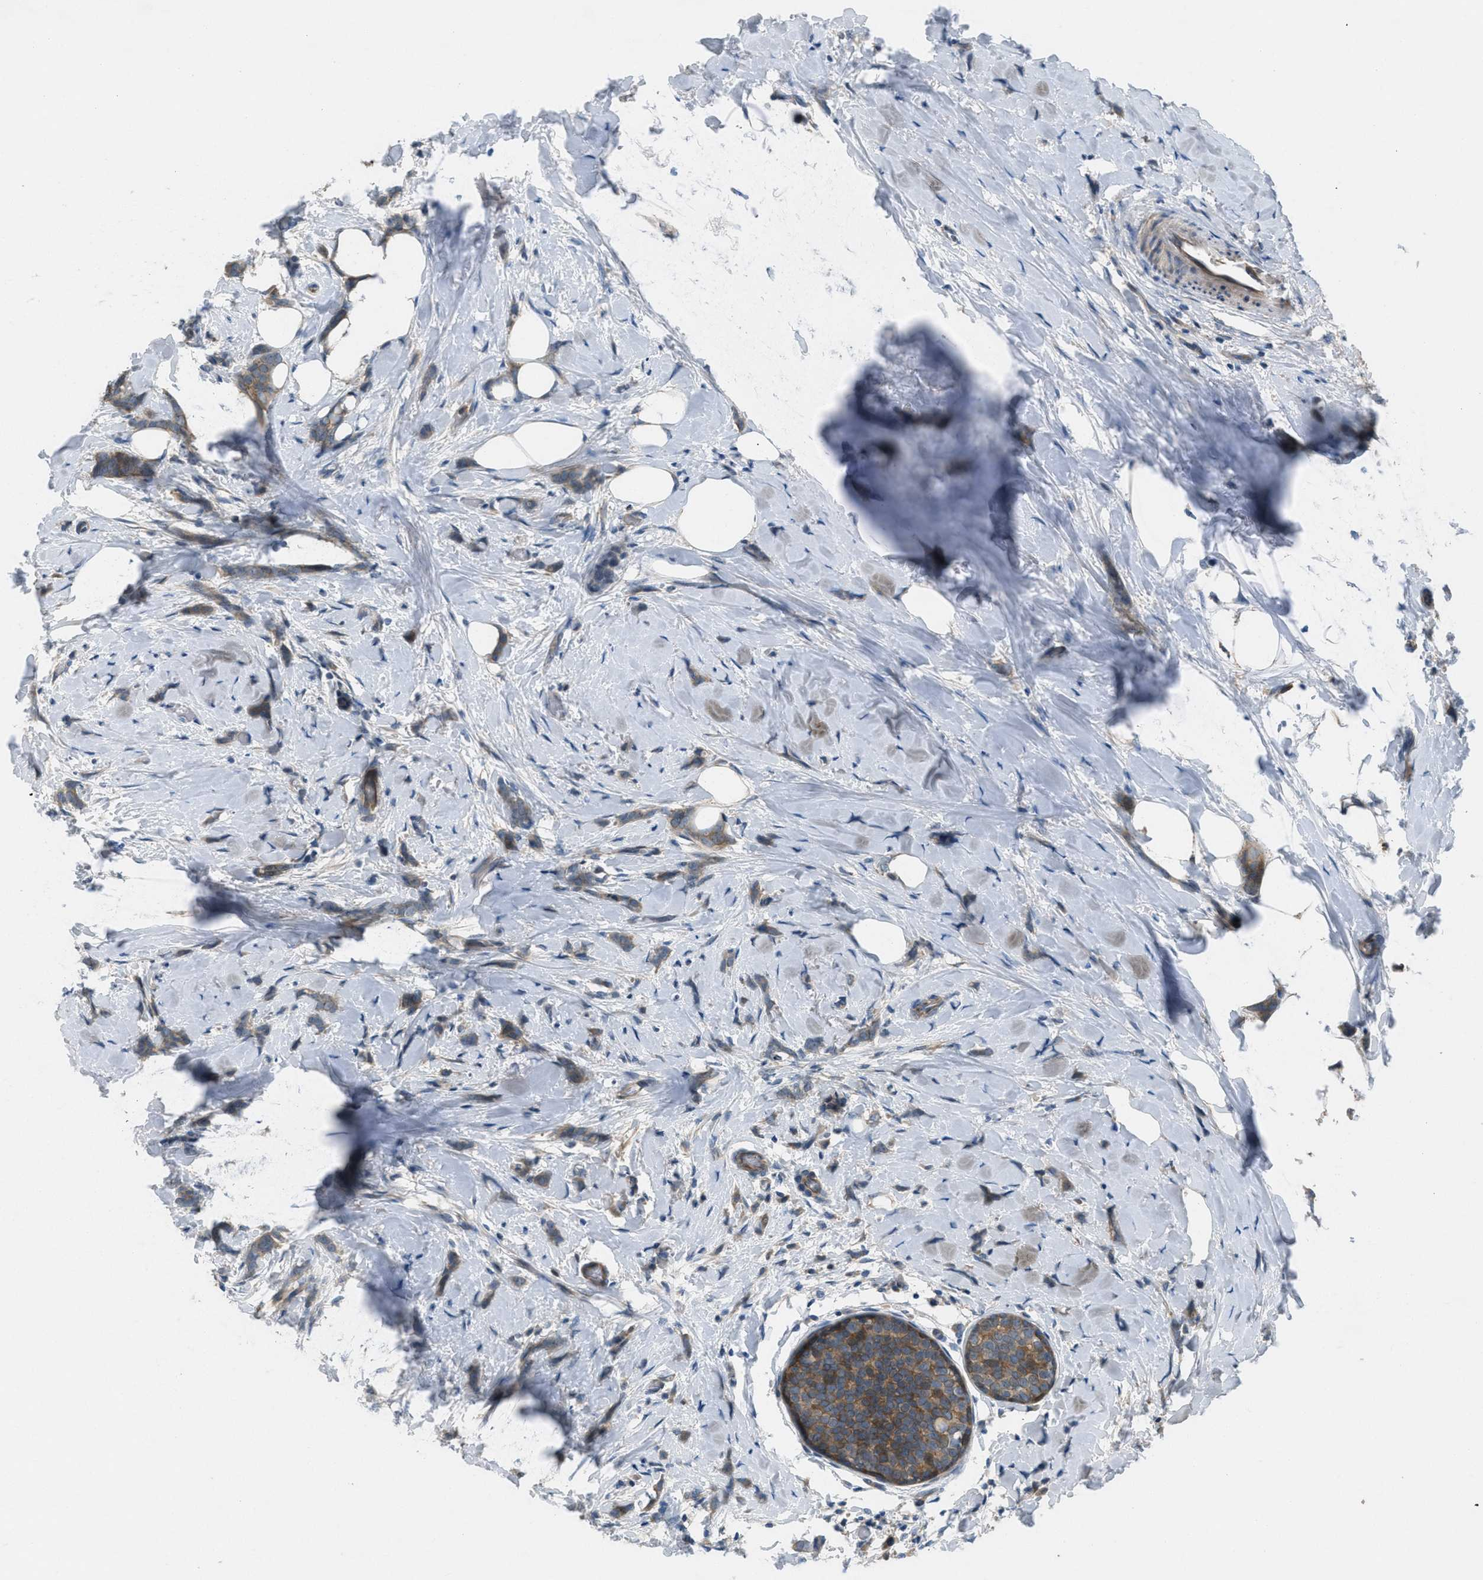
{"staining": {"intensity": "weak", "quantity": ">75%", "location": "cytoplasmic/membranous"}, "tissue": "breast cancer", "cell_type": "Tumor cells", "image_type": "cancer", "snomed": [{"axis": "morphology", "description": "Lobular carcinoma, in situ"}, {"axis": "morphology", "description": "Lobular carcinoma"}, {"axis": "topography", "description": "Breast"}], "caption": "An IHC photomicrograph of tumor tissue is shown. Protein staining in brown shows weak cytoplasmic/membranous positivity in breast cancer within tumor cells. The protein is shown in brown color, while the nuclei are stained blue.", "gene": "ADCY6", "patient": {"sex": "female", "age": 41}}